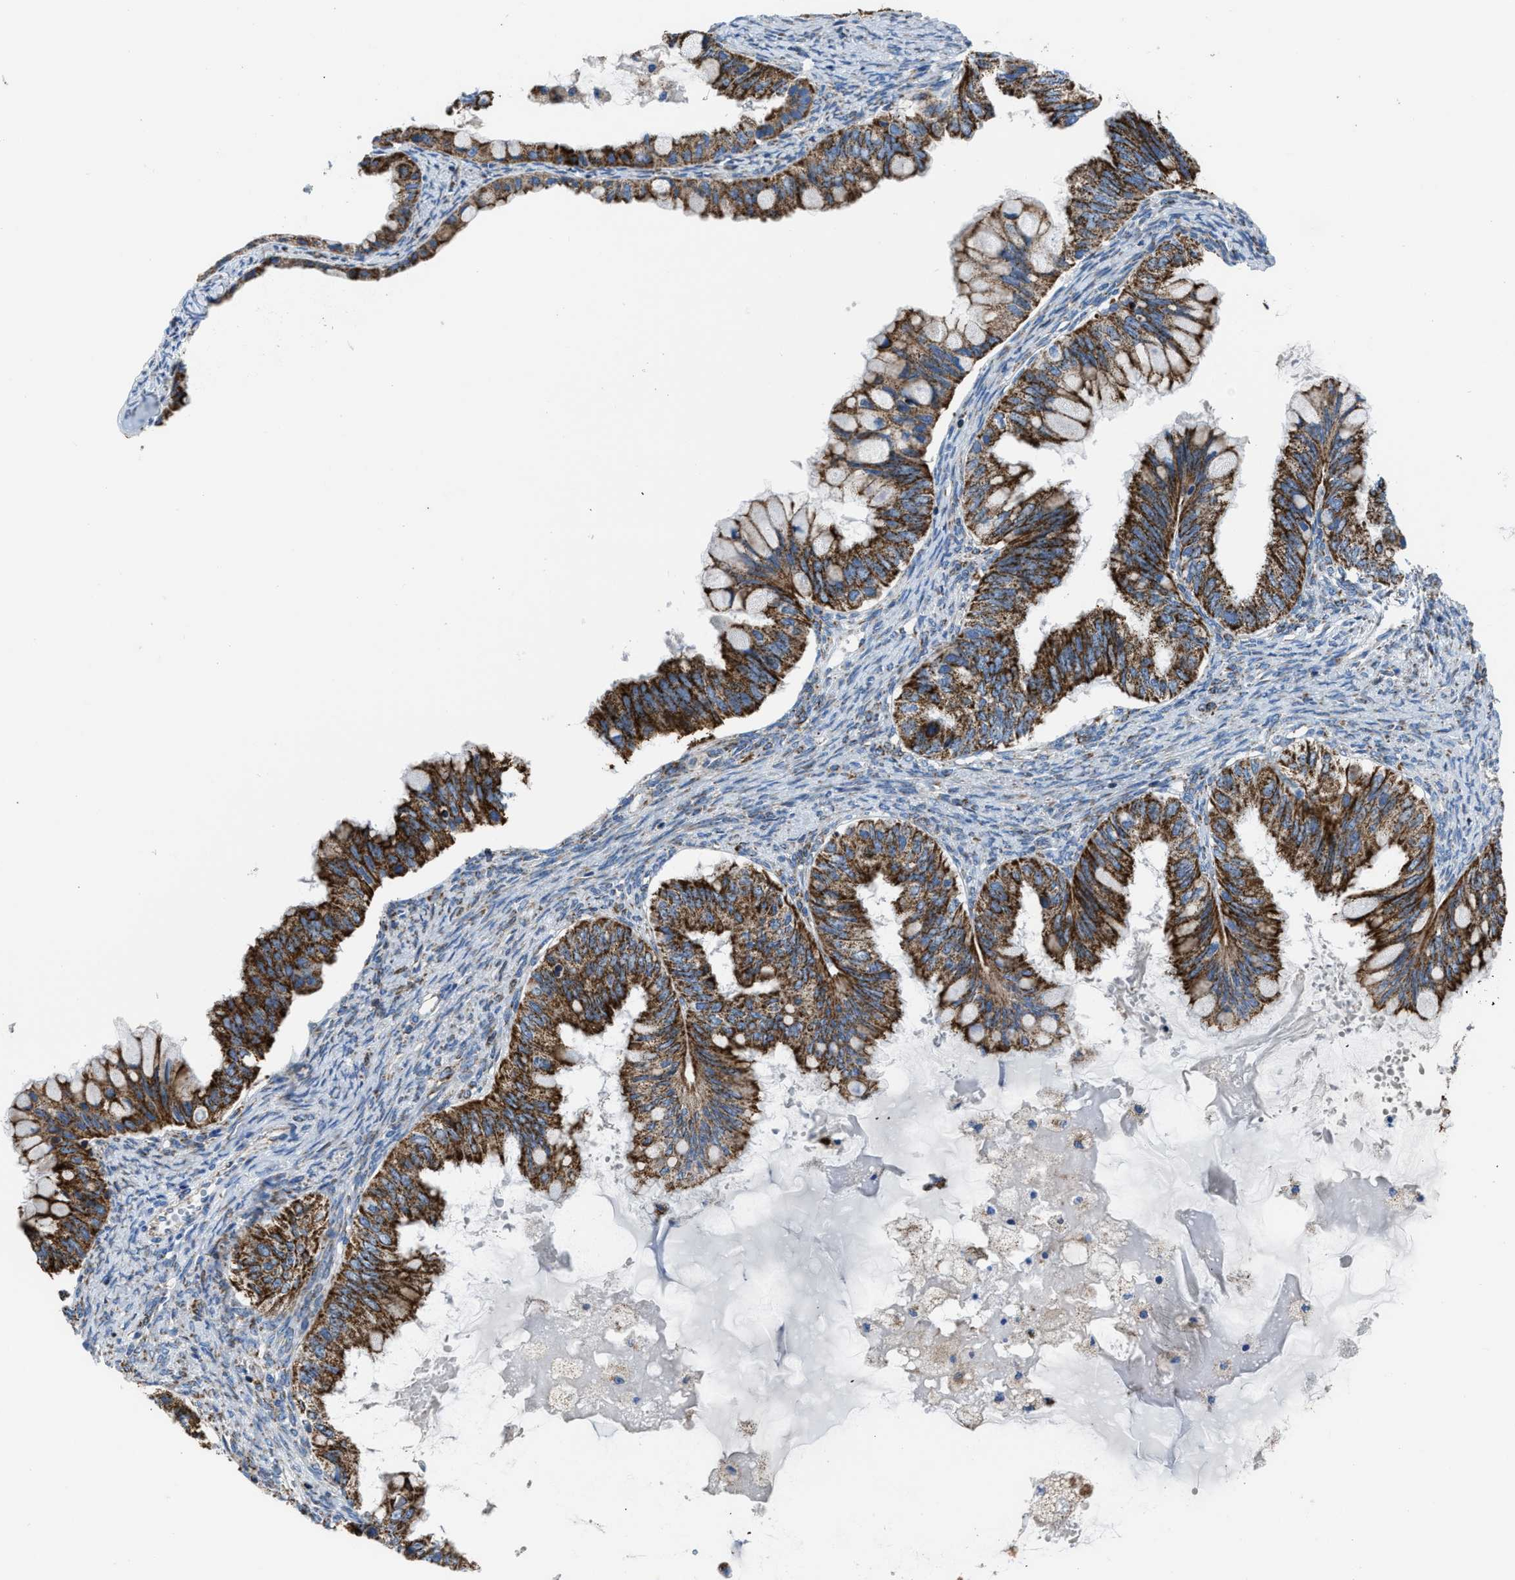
{"staining": {"intensity": "strong", "quantity": ">75%", "location": "cytoplasmic/membranous"}, "tissue": "ovarian cancer", "cell_type": "Tumor cells", "image_type": "cancer", "snomed": [{"axis": "morphology", "description": "Cystadenocarcinoma, mucinous, NOS"}, {"axis": "topography", "description": "Ovary"}], "caption": "Immunohistochemical staining of ovarian cancer (mucinous cystadenocarcinoma) shows high levels of strong cytoplasmic/membranous protein expression in about >75% of tumor cells.", "gene": "ETFB", "patient": {"sex": "female", "age": 80}}